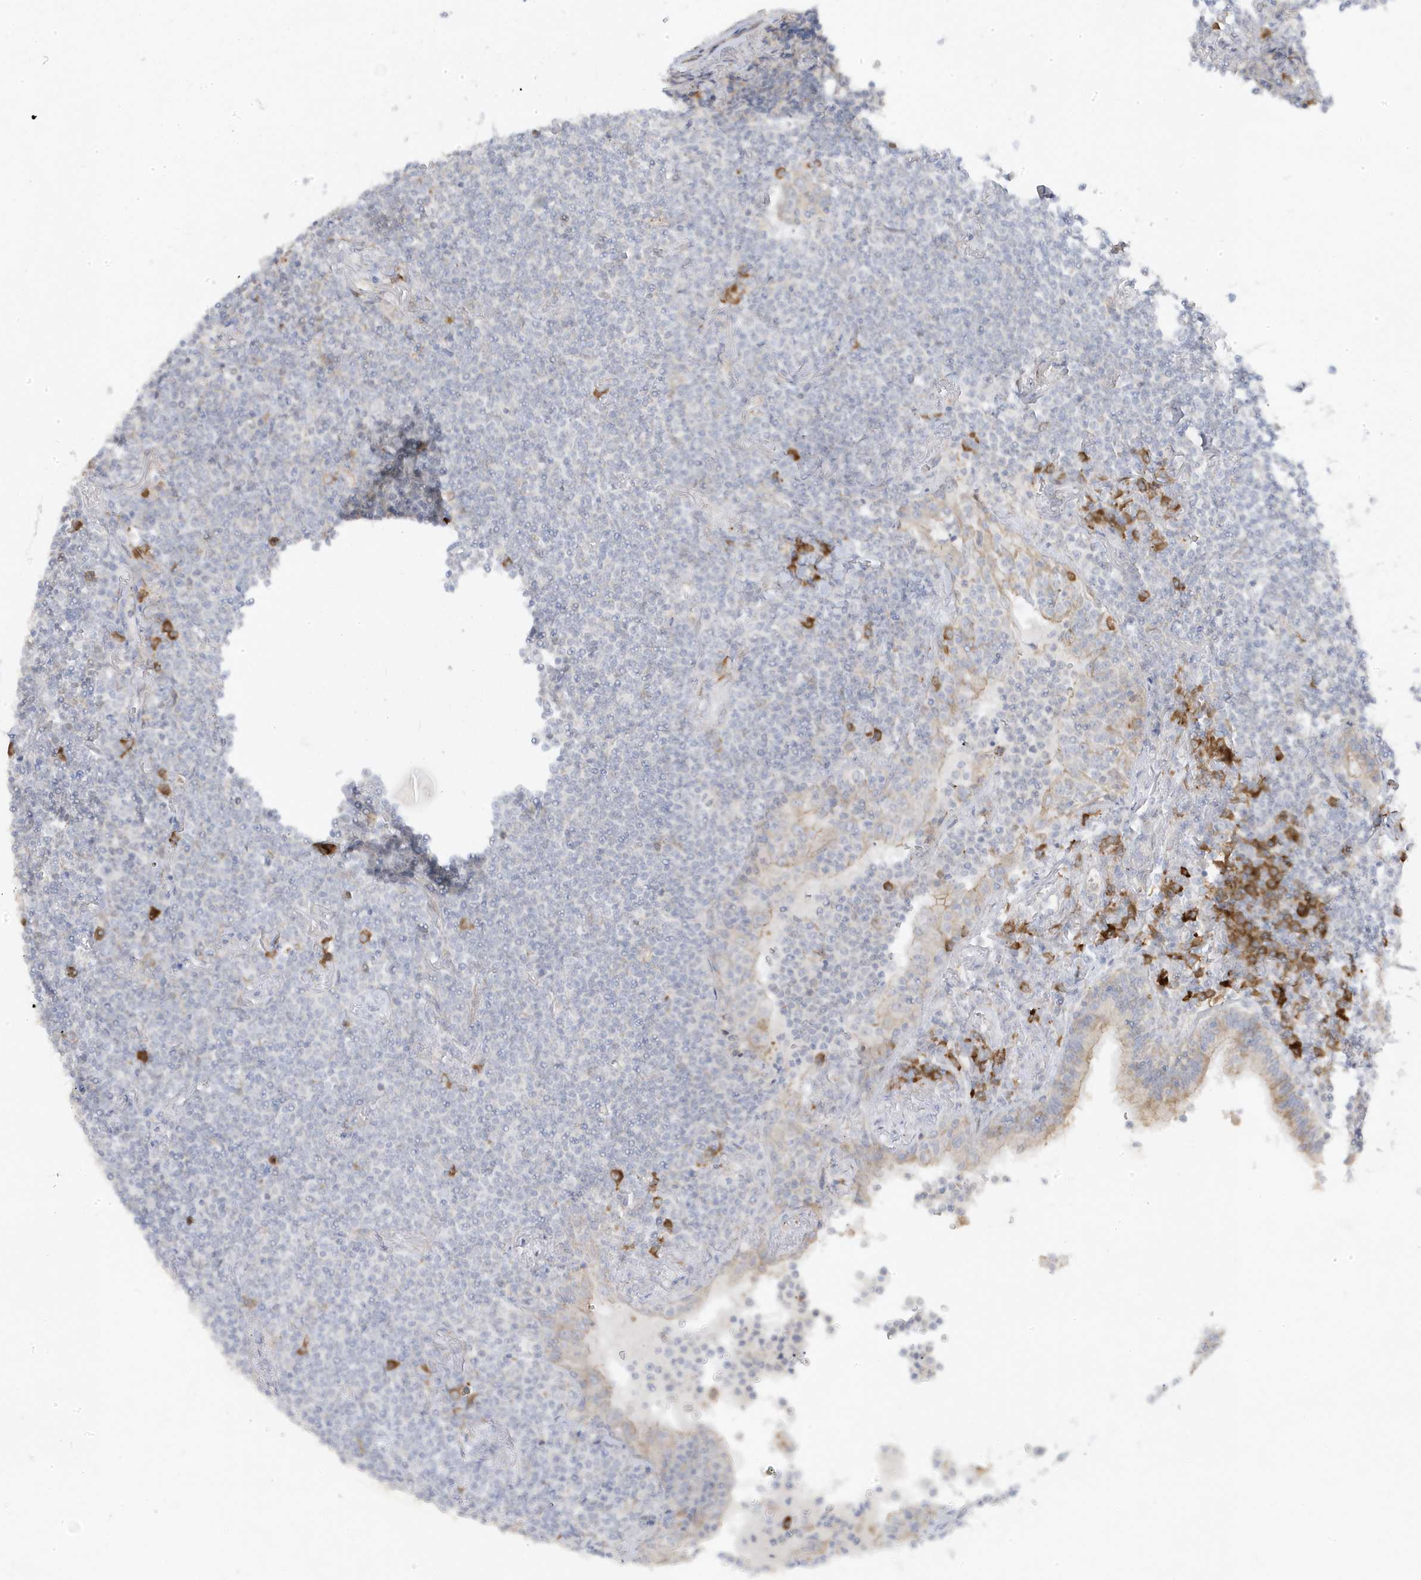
{"staining": {"intensity": "negative", "quantity": "none", "location": "none"}, "tissue": "lymphoma", "cell_type": "Tumor cells", "image_type": "cancer", "snomed": [{"axis": "morphology", "description": "Malignant lymphoma, non-Hodgkin's type, Low grade"}, {"axis": "topography", "description": "Lung"}], "caption": "Micrograph shows no significant protein expression in tumor cells of low-grade malignant lymphoma, non-Hodgkin's type.", "gene": "ZNF654", "patient": {"sex": "female", "age": 71}}